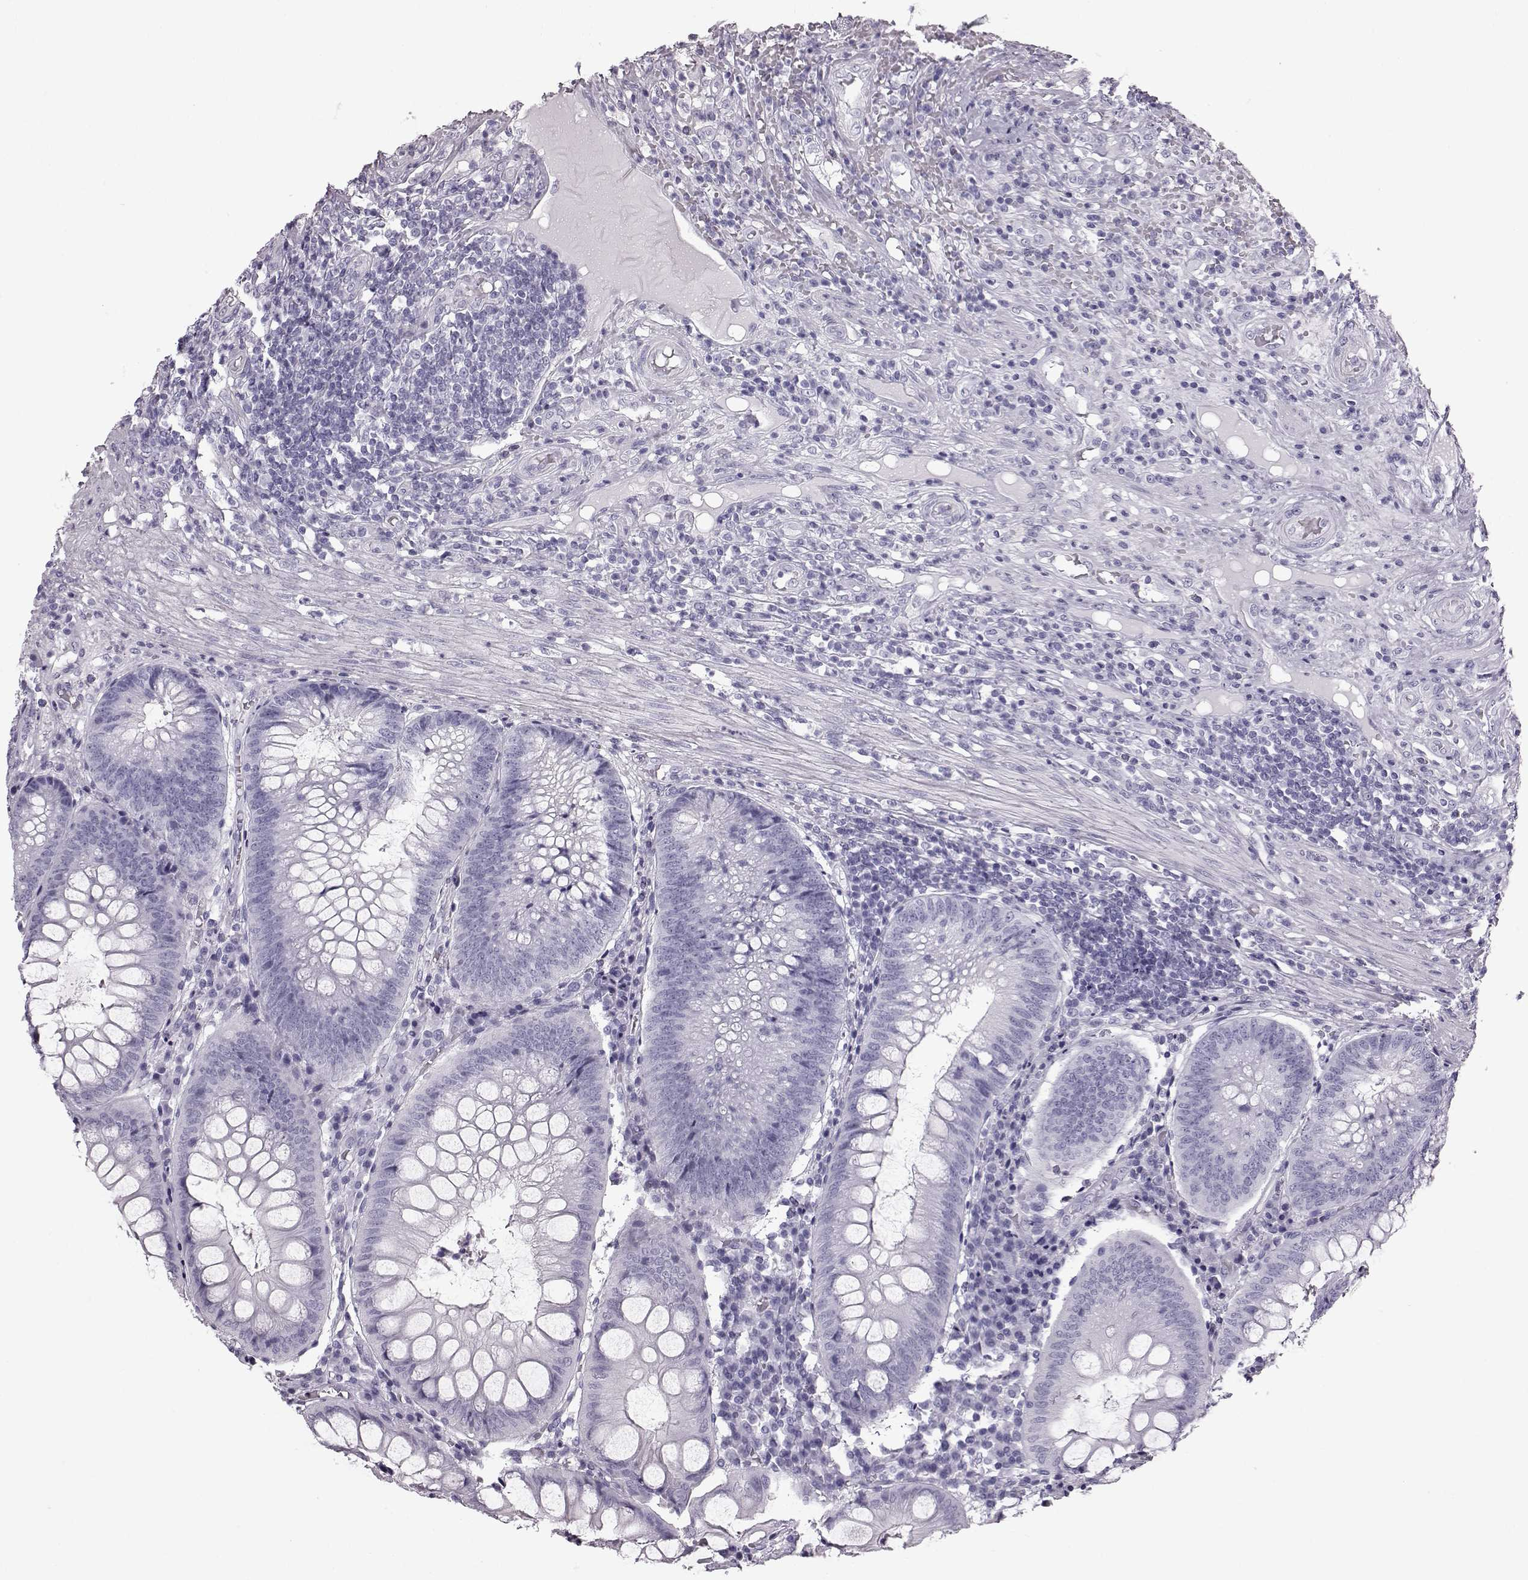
{"staining": {"intensity": "negative", "quantity": "none", "location": "none"}, "tissue": "appendix", "cell_type": "Glandular cells", "image_type": "normal", "snomed": [{"axis": "morphology", "description": "Normal tissue, NOS"}, {"axis": "morphology", "description": "Inflammation, NOS"}, {"axis": "topography", "description": "Appendix"}], "caption": "A high-resolution histopathology image shows immunohistochemistry (IHC) staining of normal appendix, which shows no significant expression in glandular cells.", "gene": "TCHHL1", "patient": {"sex": "male", "age": 16}}